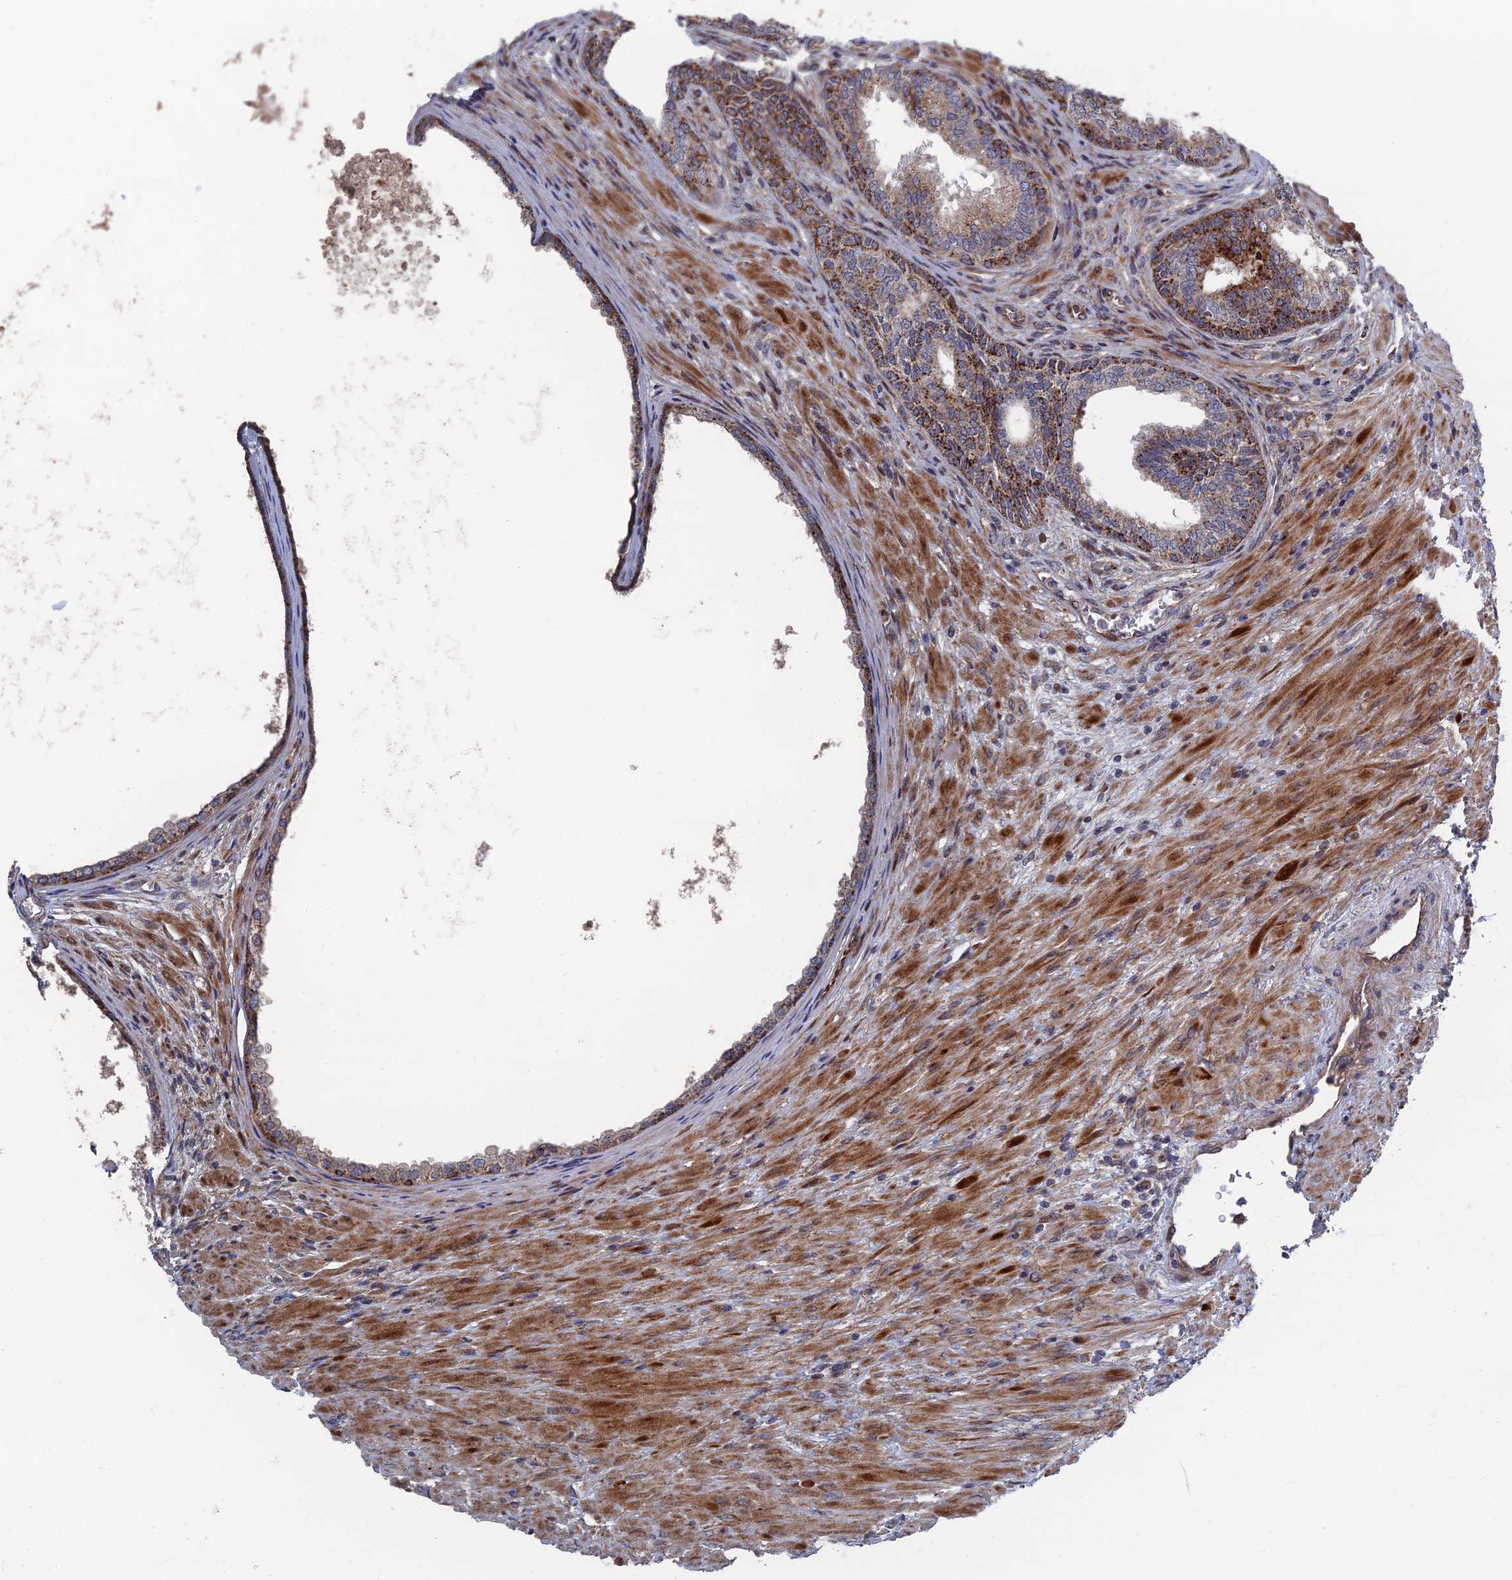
{"staining": {"intensity": "moderate", "quantity": "25%-75%", "location": "cytoplasmic/membranous"}, "tissue": "prostate", "cell_type": "Glandular cells", "image_type": "normal", "snomed": [{"axis": "morphology", "description": "Normal tissue, NOS"}, {"axis": "topography", "description": "Prostate"}], "caption": "Moderate cytoplasmic/membranous staining is seen in approximately 25%-75% of glandular cells in unremarkable prostate.", "gene": "GTF2IRD1", "patient": {"sex": "male", "age": 76}}